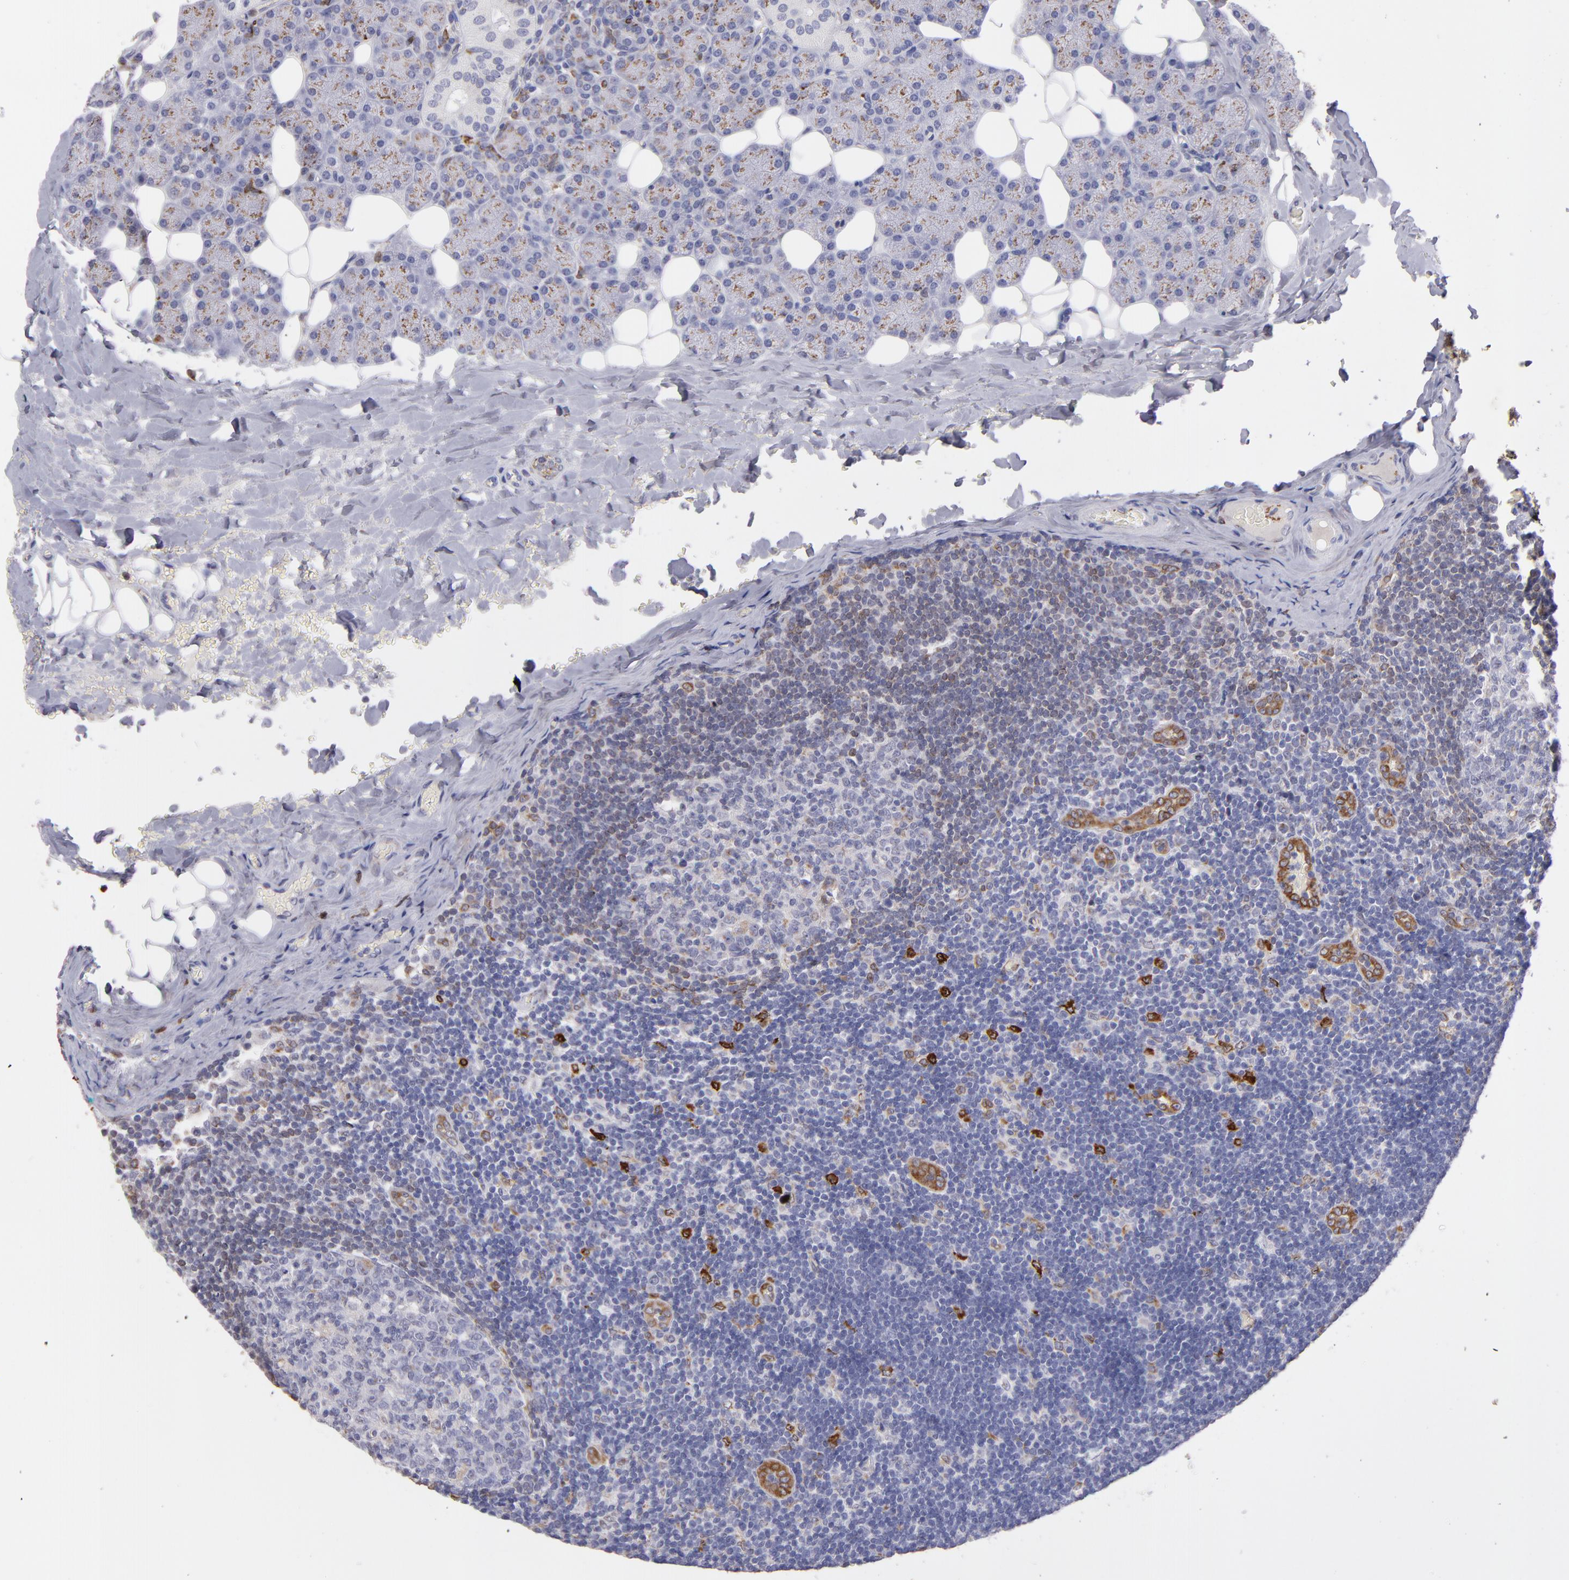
{"staining": {"intensity": "weak", "quantity": "<25%", "location": "cytoplasmic/membranous"}, "tissue": "lymph node", "cell_type": "Germinal center cells", "image_type": "normal", "snomed": [{"axis": "morphology", "description": "Normal tissue, NOS"}, {"axis": "topography", "description": "Lymph node"}, {"axis": "topography", "description": "Salivary gland"}], "caption": "Protein analysis of normal lymph node reveals no significant positivity in germinal center cells.", "gene": "PTGS1", "patient": {"sex": "male", "age": 8}}